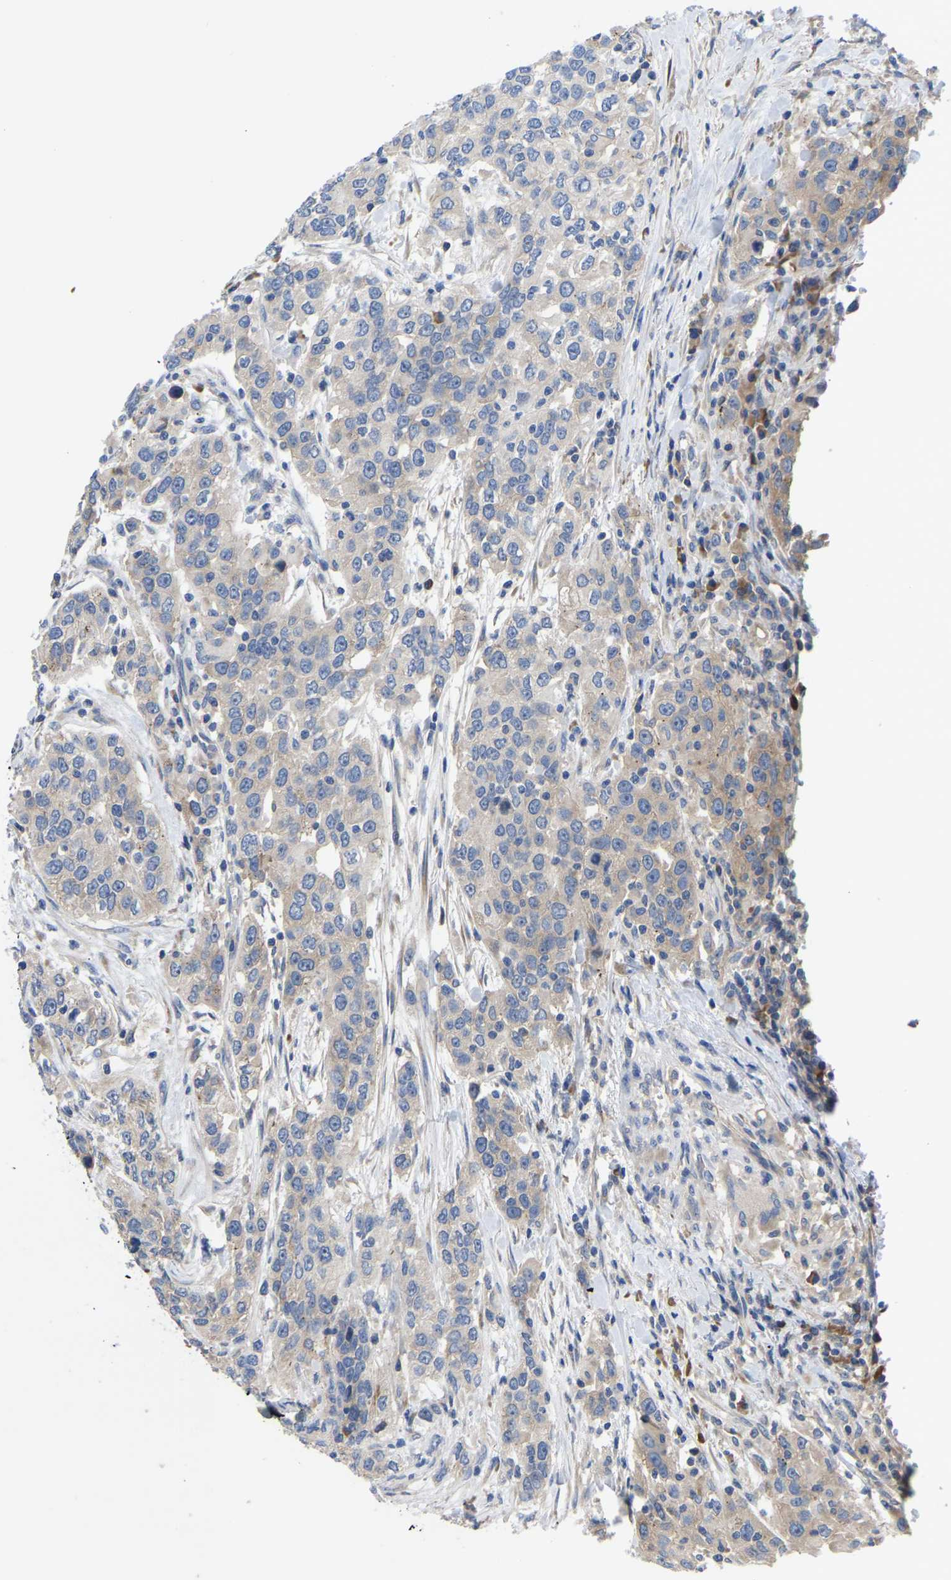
{"staining": {"intensity": "negative", "quantity": "none", "location": "none"}, "tissue": "urothelial cancer", "cell_type": "Tumor cells", "image_type": "cancer", "snomed": [{"axis": "morphology", "description": "Urothelial carcinoma, High grade"}, {"axis": "topography", "description": "Urinary bladder"}], "caption": "High magnification brightfield microscopy of high-grade urothelial carcinoma stained with DAB (3,3'-diaminobenzidine) (brown) and counterstained with hematoxylin (blue): tumor cells show no significant expression.", "gene": "ABCA10", "patient": {"sex": "female", "age": 80}}